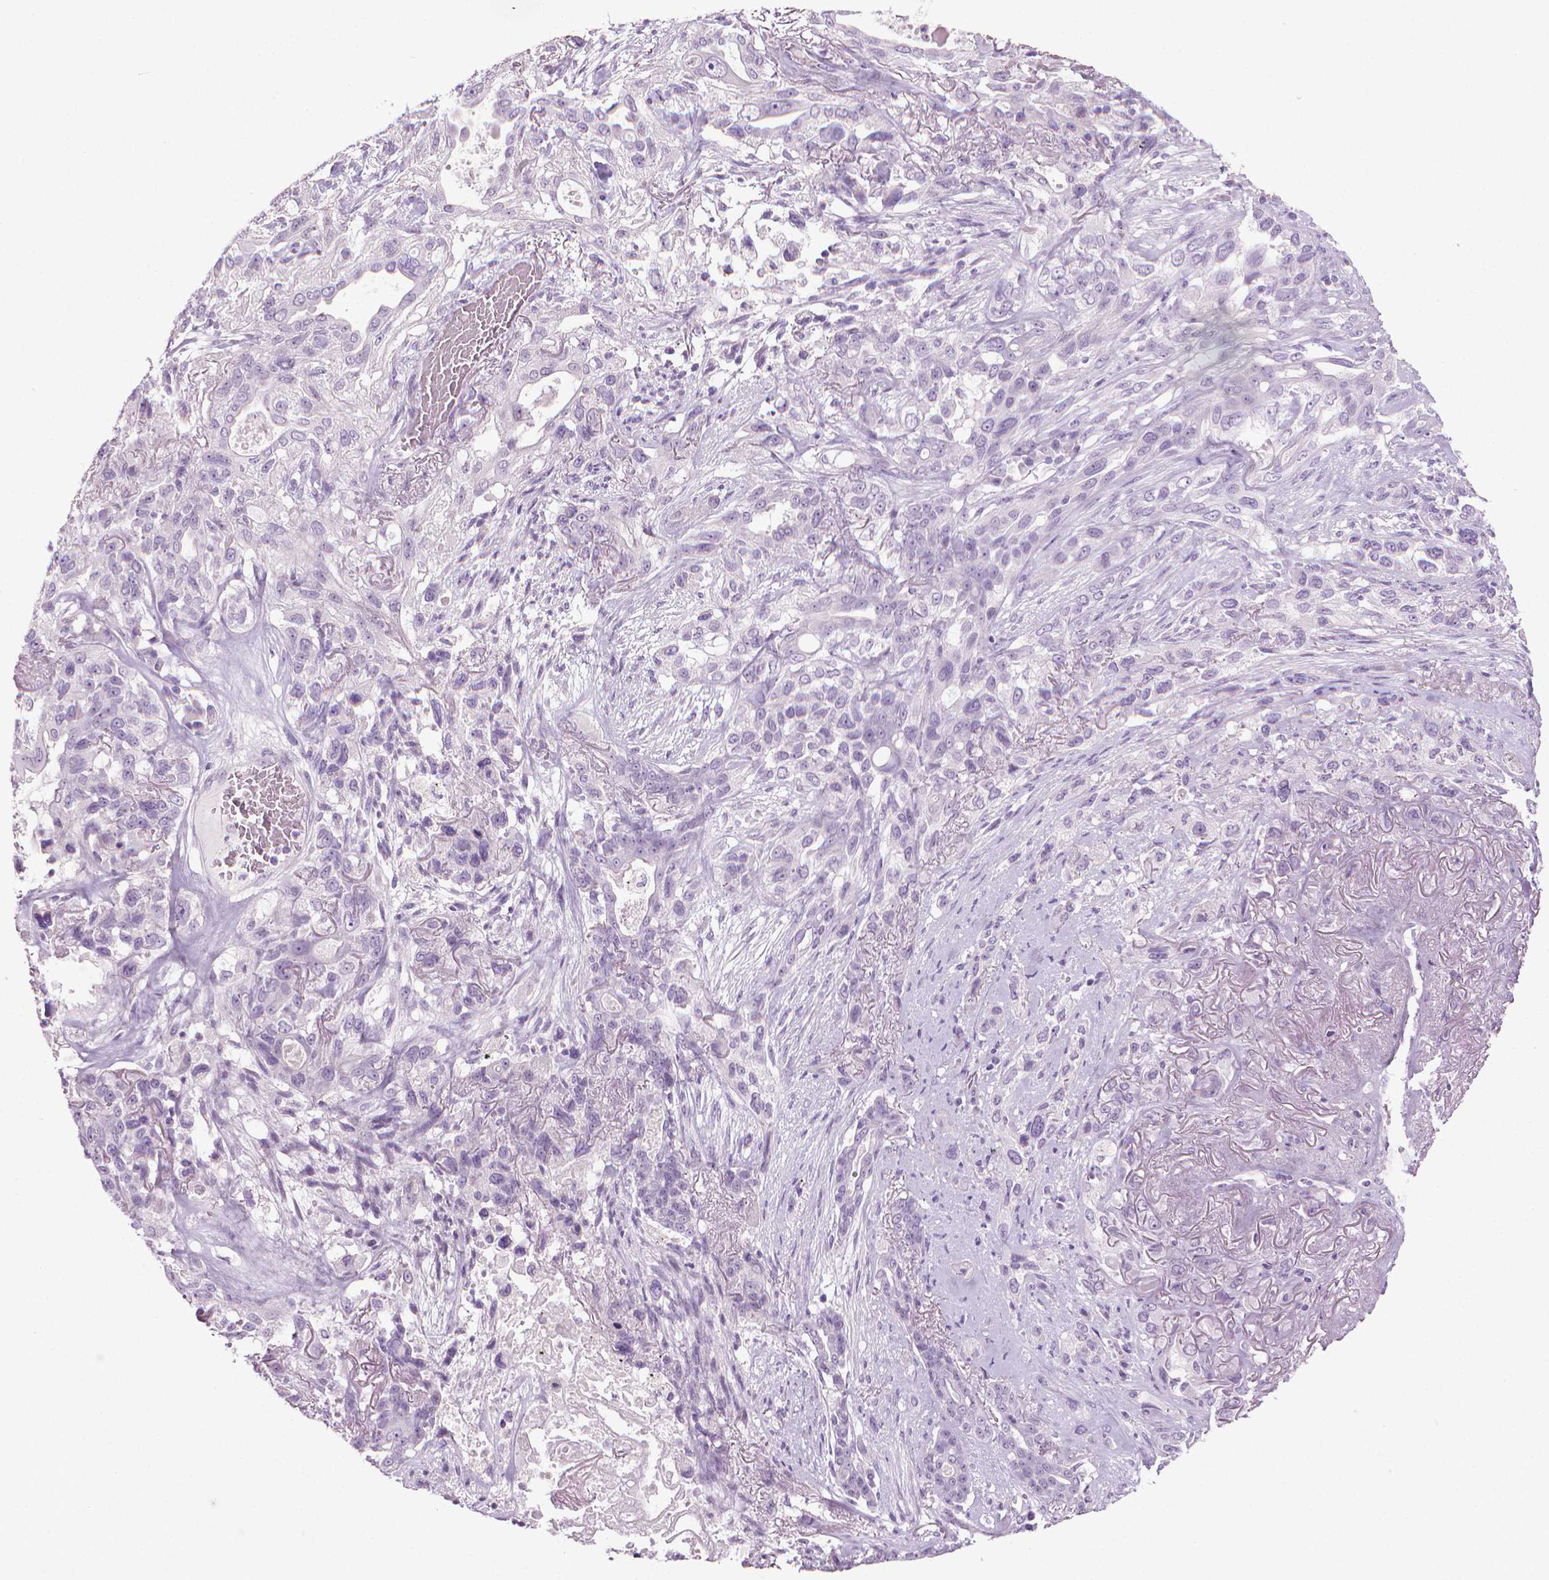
{"staining": {"intensity": "negative", "quantity": "none", "location": "none"}, "tissue": "lung cancer", "cell_type": "Tumor cells", "image_type": "cancer", "snomed": [{"axis": "morphology", "description": "Squamous cell carcinoma, NOS"}, {"axis": "topography", "description": "Lung"}], "caption": "The IHC histopathology image has no significant positivity in tumor cells of lung cancer (squamous cell carcinoma) tissue. (Stains: DAB (3,3'-diaminobenzidine) immunohistochemistry (IHC) with hematoxylin counter stain, Microscopy: brightfield microscopy at high magnification).", "gene": "DNAI7", "patient": {"sex": "female", "age": 70}}